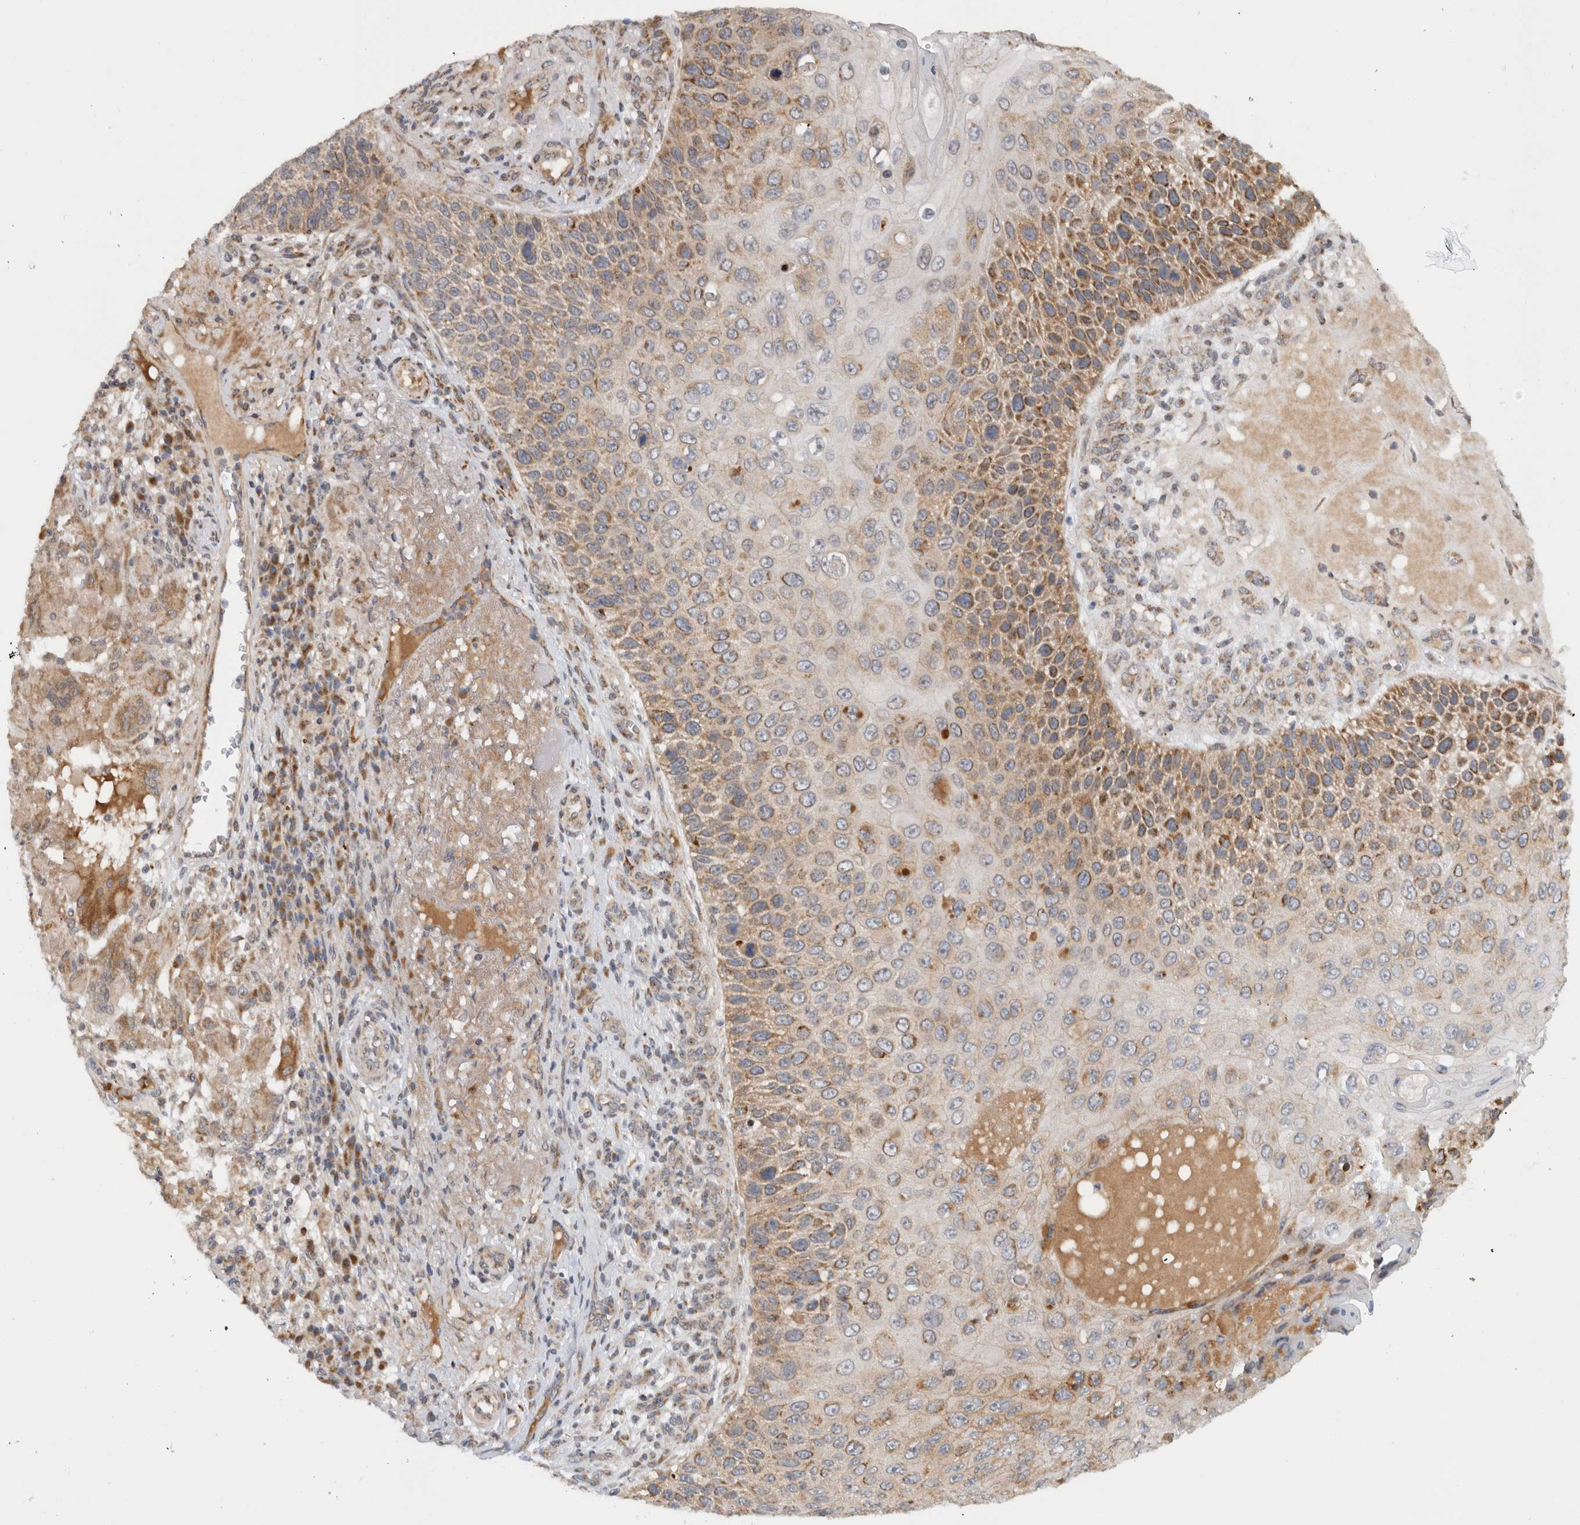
{"staining": {"intensity": "moderate", "quantity": ">75%", "location": "cytoplasmic/membranous"}, "tissue": "skin cancer", "cell_type": "Tumor cells", "image_type": "cancer", "snomed": [{"axis": "morphology", "description": "Squamous cell carcinoma, NOS"}, {"axis": "topography", "description": "Skin"}], "caption": "Immunohistochemical staining of skin cancer (squamous cell carcinoma) displays moderate cytoplasmic/membranous protein staining in approximately >75% of tumor cells.", "gene": "CMC2", "patient": {"sex": "female", "age": 88}}